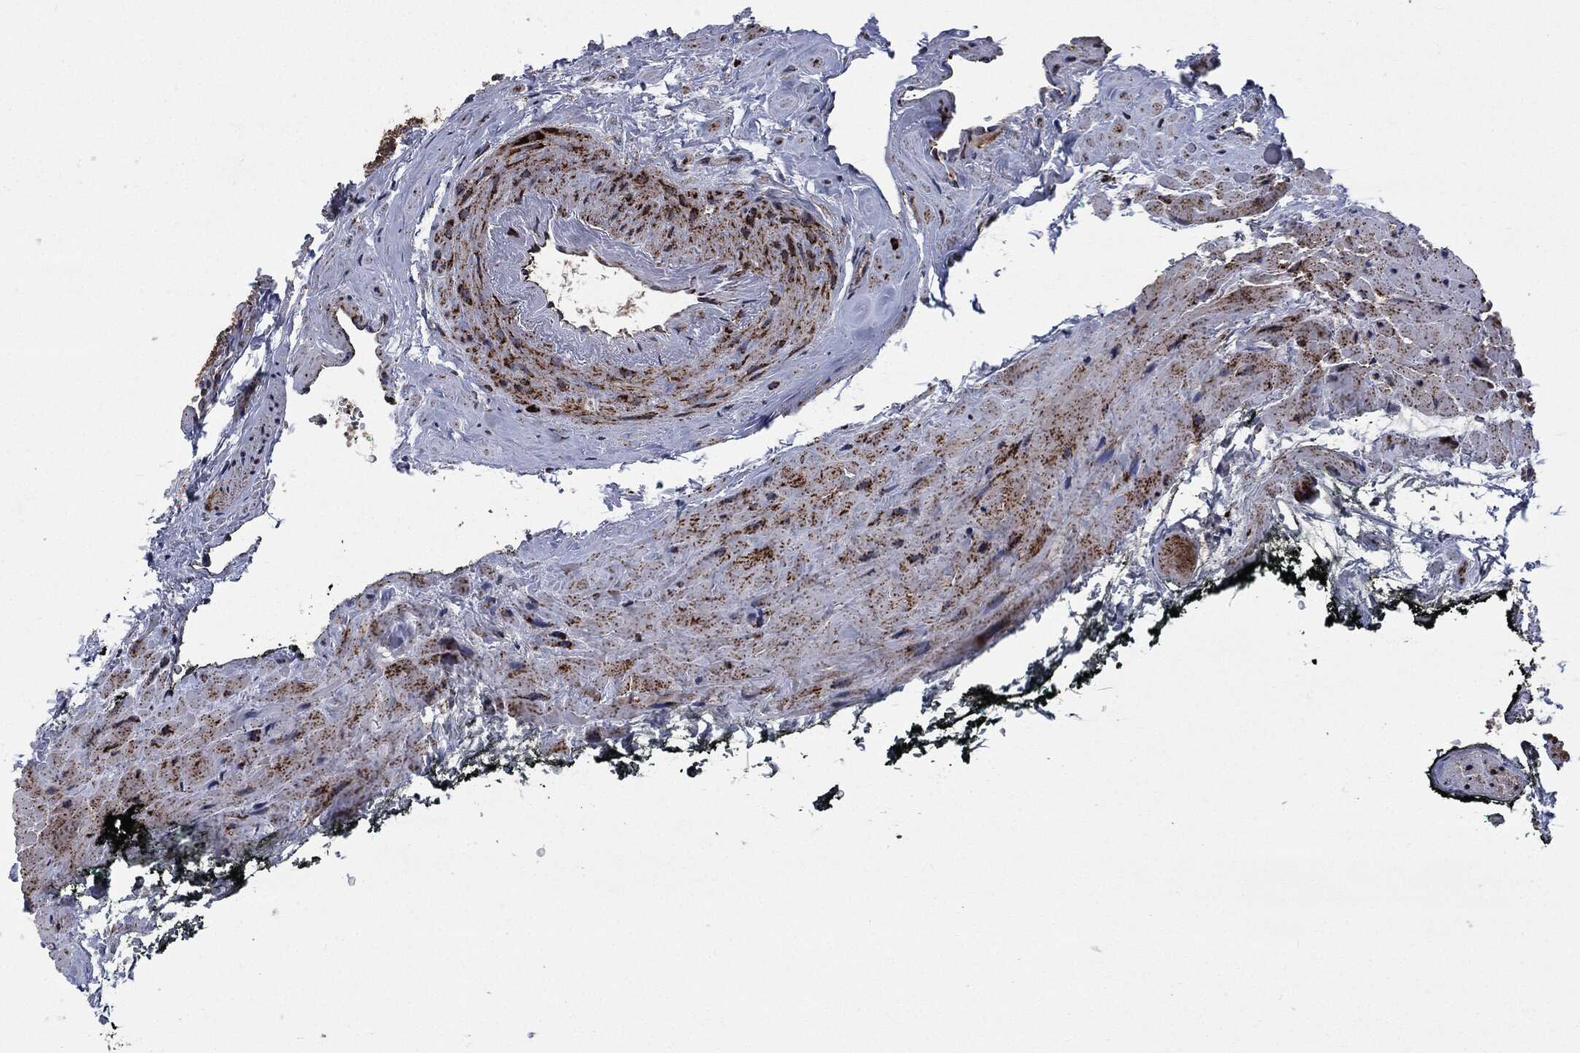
{"staining": {"intensity": "strong", "quantity": "25%-75%", "location": "cytoplasmic/membranous"}, "tissue": "seminal vesicle", "cell_type": "Glandular cells", "image_type": "normal", "snomed": [{"axis": "morphology", "description": "Normal tissue, NOS"}, {"axis": "topography", "description": "Seminal veicle"}], "caption": "High-power microscopy captured an immunohistochemistry micrograph of unremarkable seminal vesicle, revealing strong cytoplasmic/membranous positivity in about 25%-75% of glandular cells.", "gene": "FH", "patient": {"sex": "male", "age": 72}}